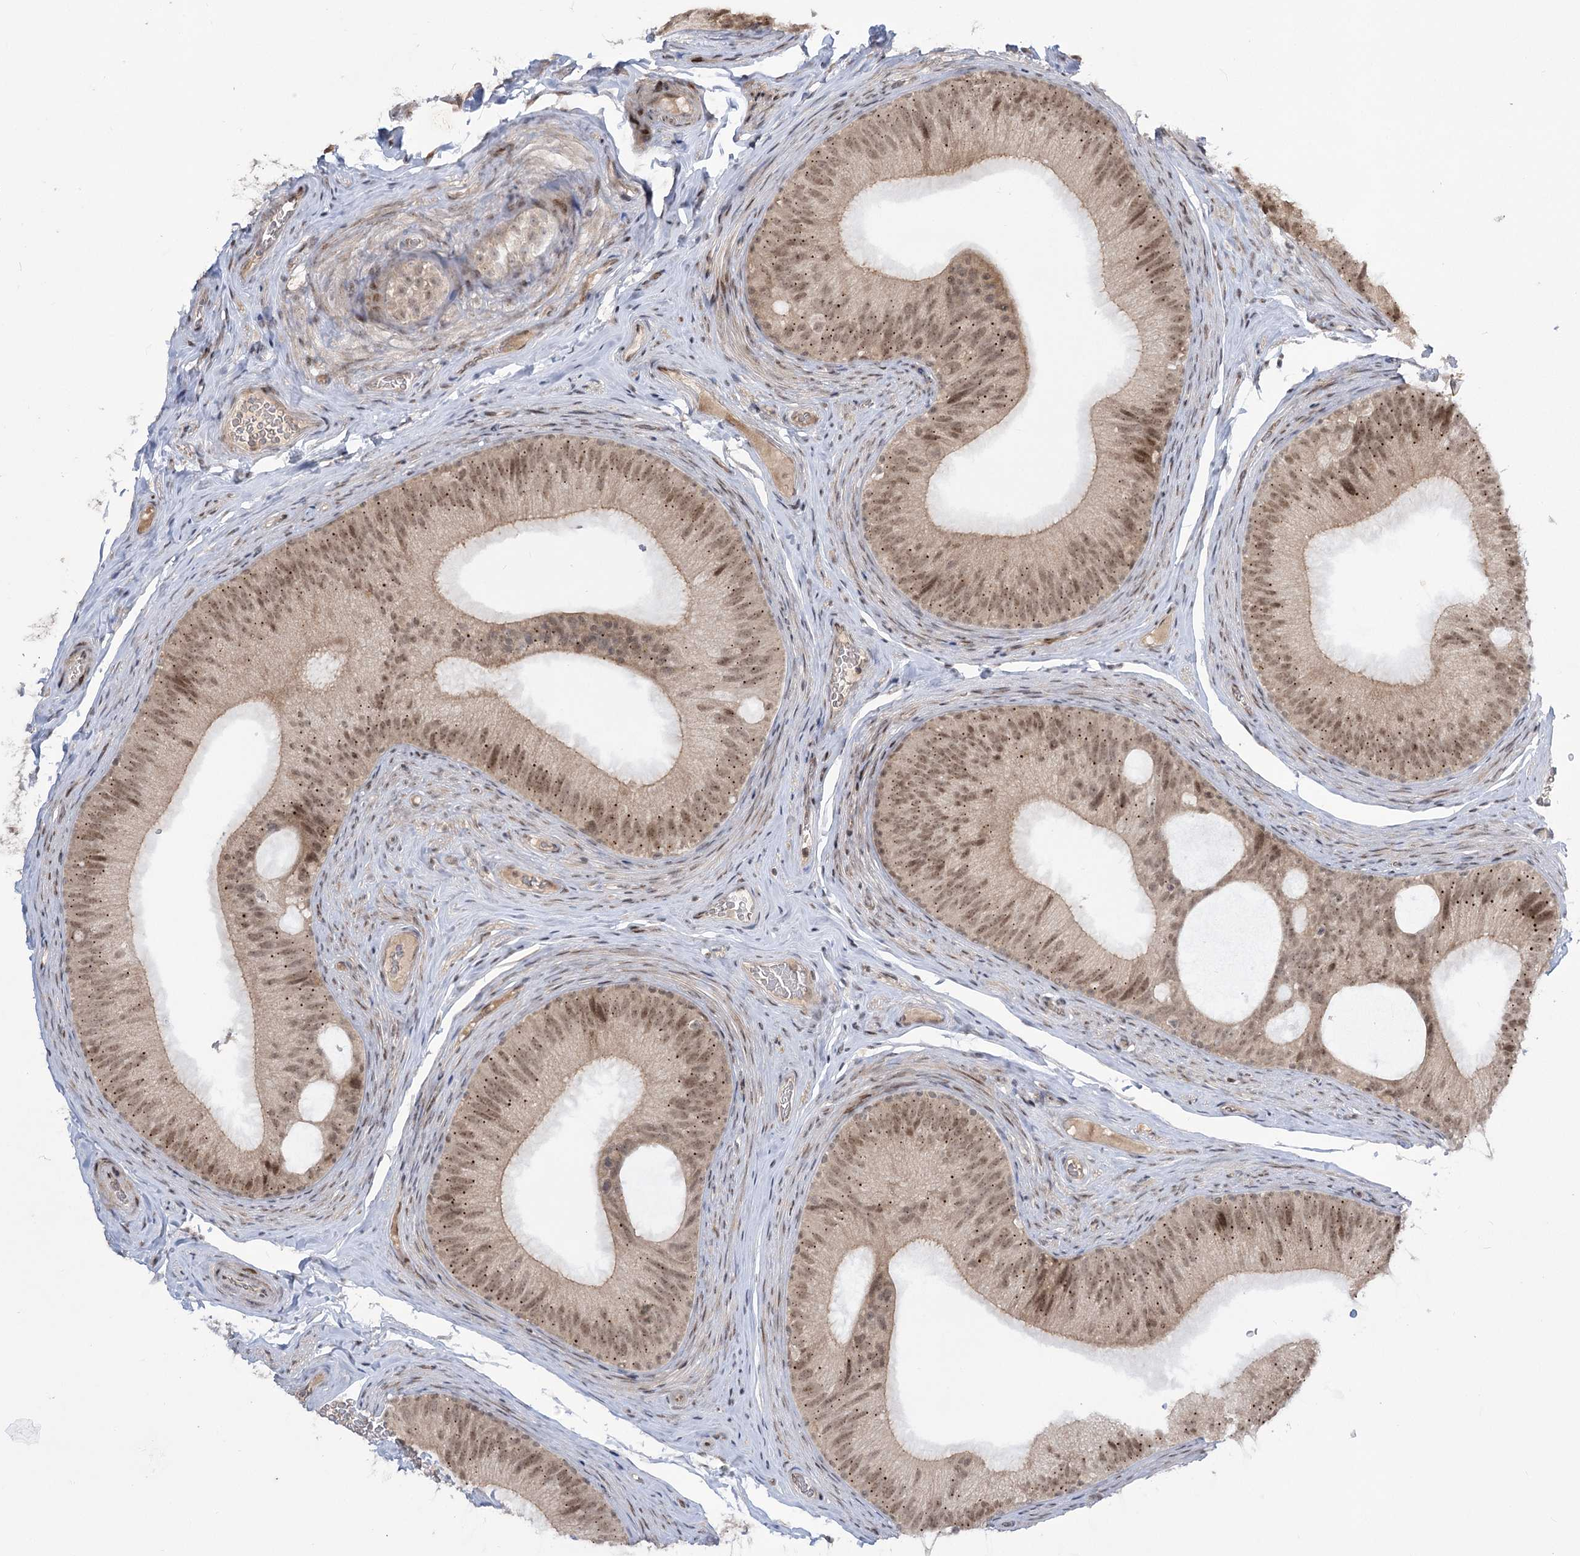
{"staining": {"intensity": "moderate", "quantity": "25%-75%", "location": "nuclear"}, "tissue": "epididymis", "cell_type": "Glandular cells", "image_type": "normal", "snomed": [{"axis": "morphology", "description": "Normal tissue, NOS"}, {"axis": "topography", "description": "Epididymis"}], "caption": "Immunohistochemistry (IHC) histopathology image of benign epididymis: human epididymis stained using immunohistochemistry demonstrates medium levels of moderate protein expression localized specifically in the nuclear of glandular cells, appearing as a nuclear brown color.", "gene": "HELQ", "patient": {"sex": "male", "age": 34}}